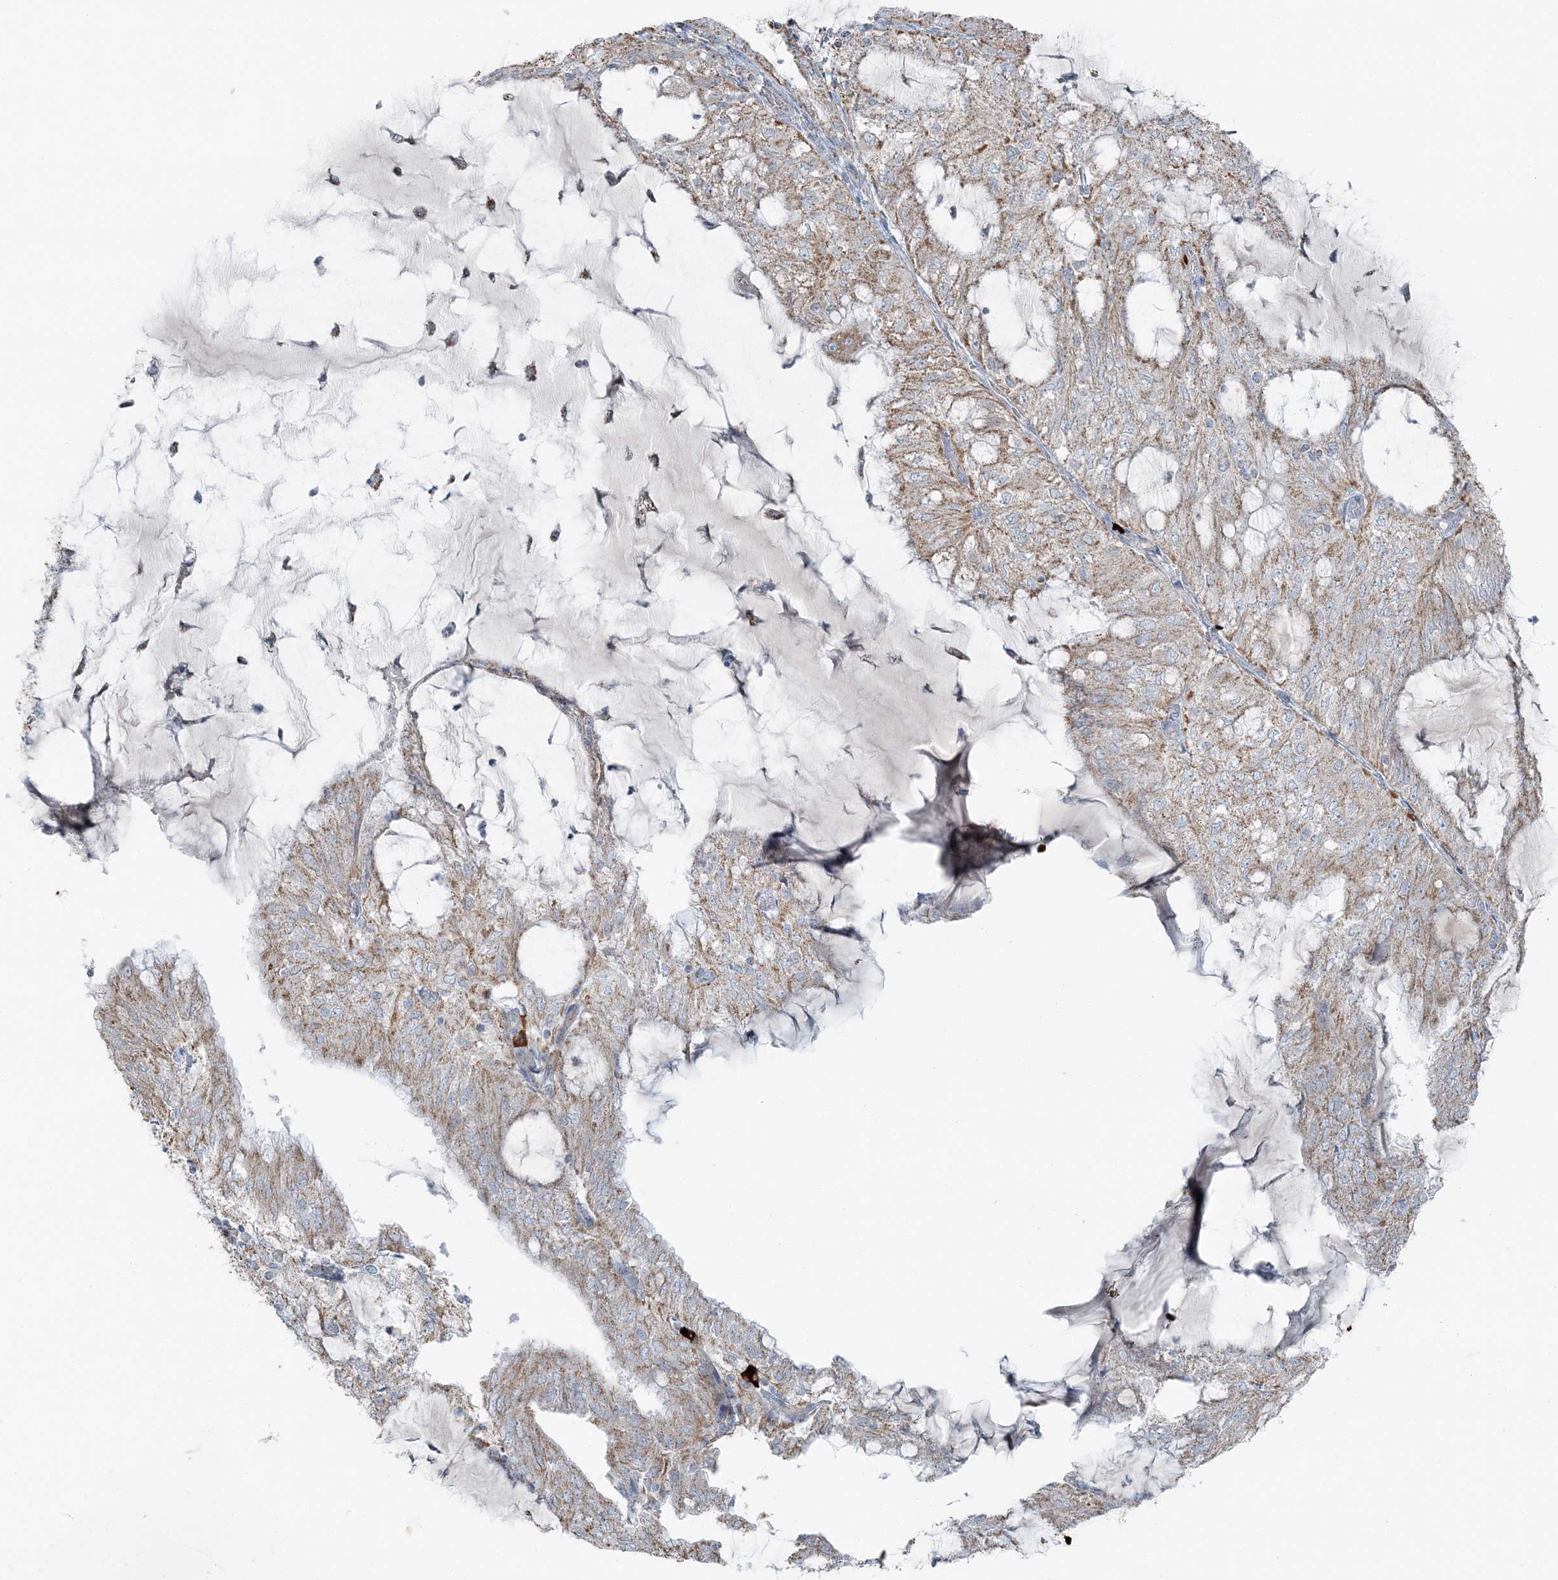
{"staining": {"intensity": "weak", "quantity": ">75%", "location": "cytoplasmic/membranous"}, "tissue": "endometrial cancer", "cell_type": "Tumor cells", "image_type": "cancer", "snomed": [{"axis": "morphology", "description": "Adenocarcinoma, NOS"}, {"axis": "topography", "description": "Endometrium"}], "caption": "Endometrial cancer stained with DAB (3,3'-diaminobenzidine) IHC displays low levels of weak cytoplasmic/membranous staining in about >75% of tumor cells. The staining was performed using DAB (3,3'-diaminobenzidine) to visualize the protein expression in brown, while the nuclei were stained in blue with hematoxylin (Magnification: 20x).", "gene": "SLC22A16", "patient": {"sex": "female", "age": 81}}